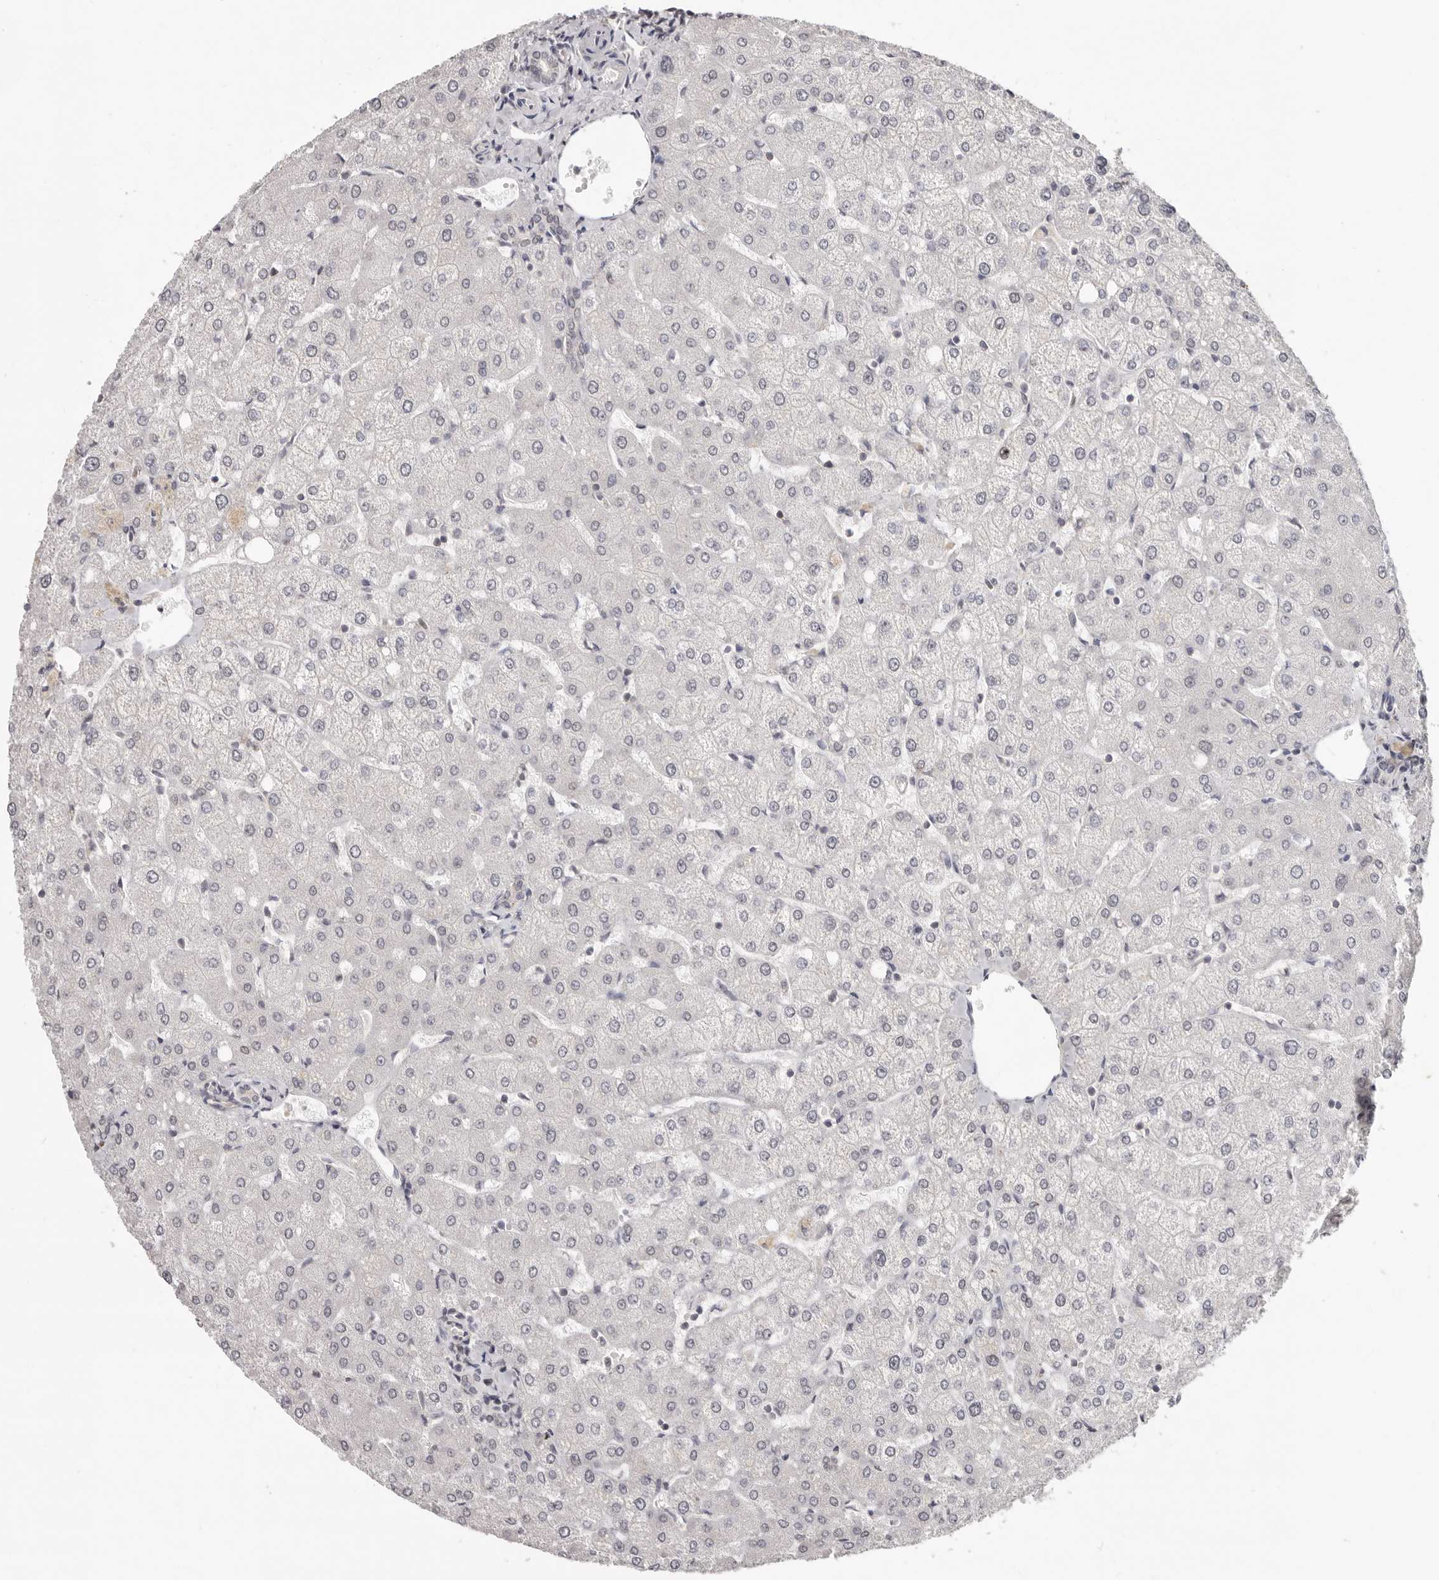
{"staining": {"intensity": "weak", "quantity": "<25%", "location": "nuclear"}, "tissue": "liver", "cell_type": "Cholangiocytes", "image_type": "normal", "snomed": [{"axis": "morphology", "description": "Normal tissue, NOS"}, {"axis": "topography", "description": "Liver"}], "caption": "The photomicrograph demonstrates no staining of cholangiocytes in normal liver. (DAB (3,3'-diaminobenzidine) IHC with hematoxylin counter stain).", "gene": "LINGO2", "patient": {"sex": "female", "age": 54}}